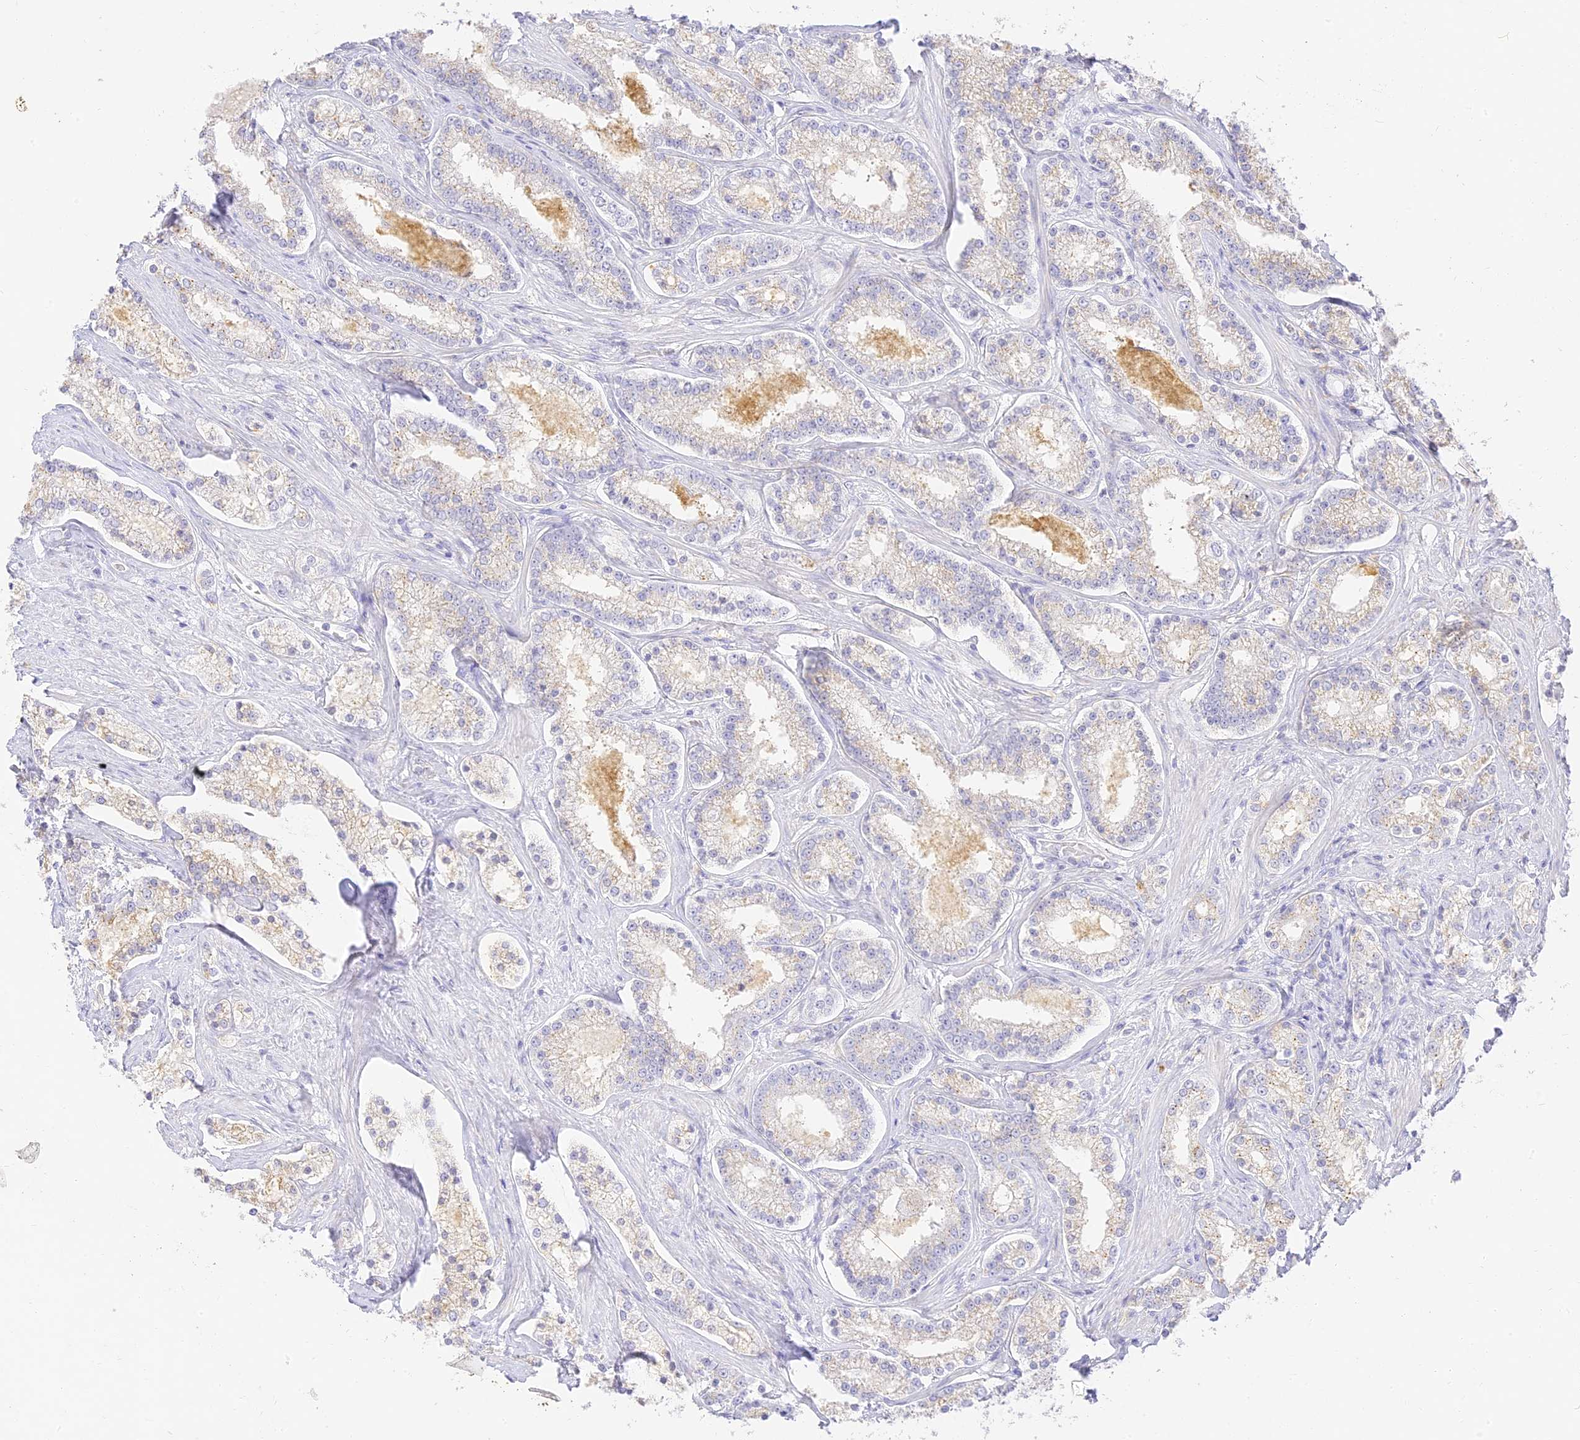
{"staining": {"intensity": "weak", "quantity": "<25%", "location": "cytoplasmic/membranous"}, "tissue": "prostate cancer", "cell_type": "Tumor cells", "image_type": "cancer", "snomed": [{"axis": "morphology", "description": "Normal tissue, NOS"}, {"axis": "morphology", "description": "Adenocarcinoma, High grade"}, {"axis": "topography", "description": "Prostate"}], "caption": "Prostate high-grade adenocarcinoma was stained to show a protein in brown. There is no significant positivity in tumor cells. (DAB immunohistochemistry (IHC) visualized using brightfield microscopy, high magnification).", "gene": "SEC13", "patient": {"sex": "male", "age": 83}}